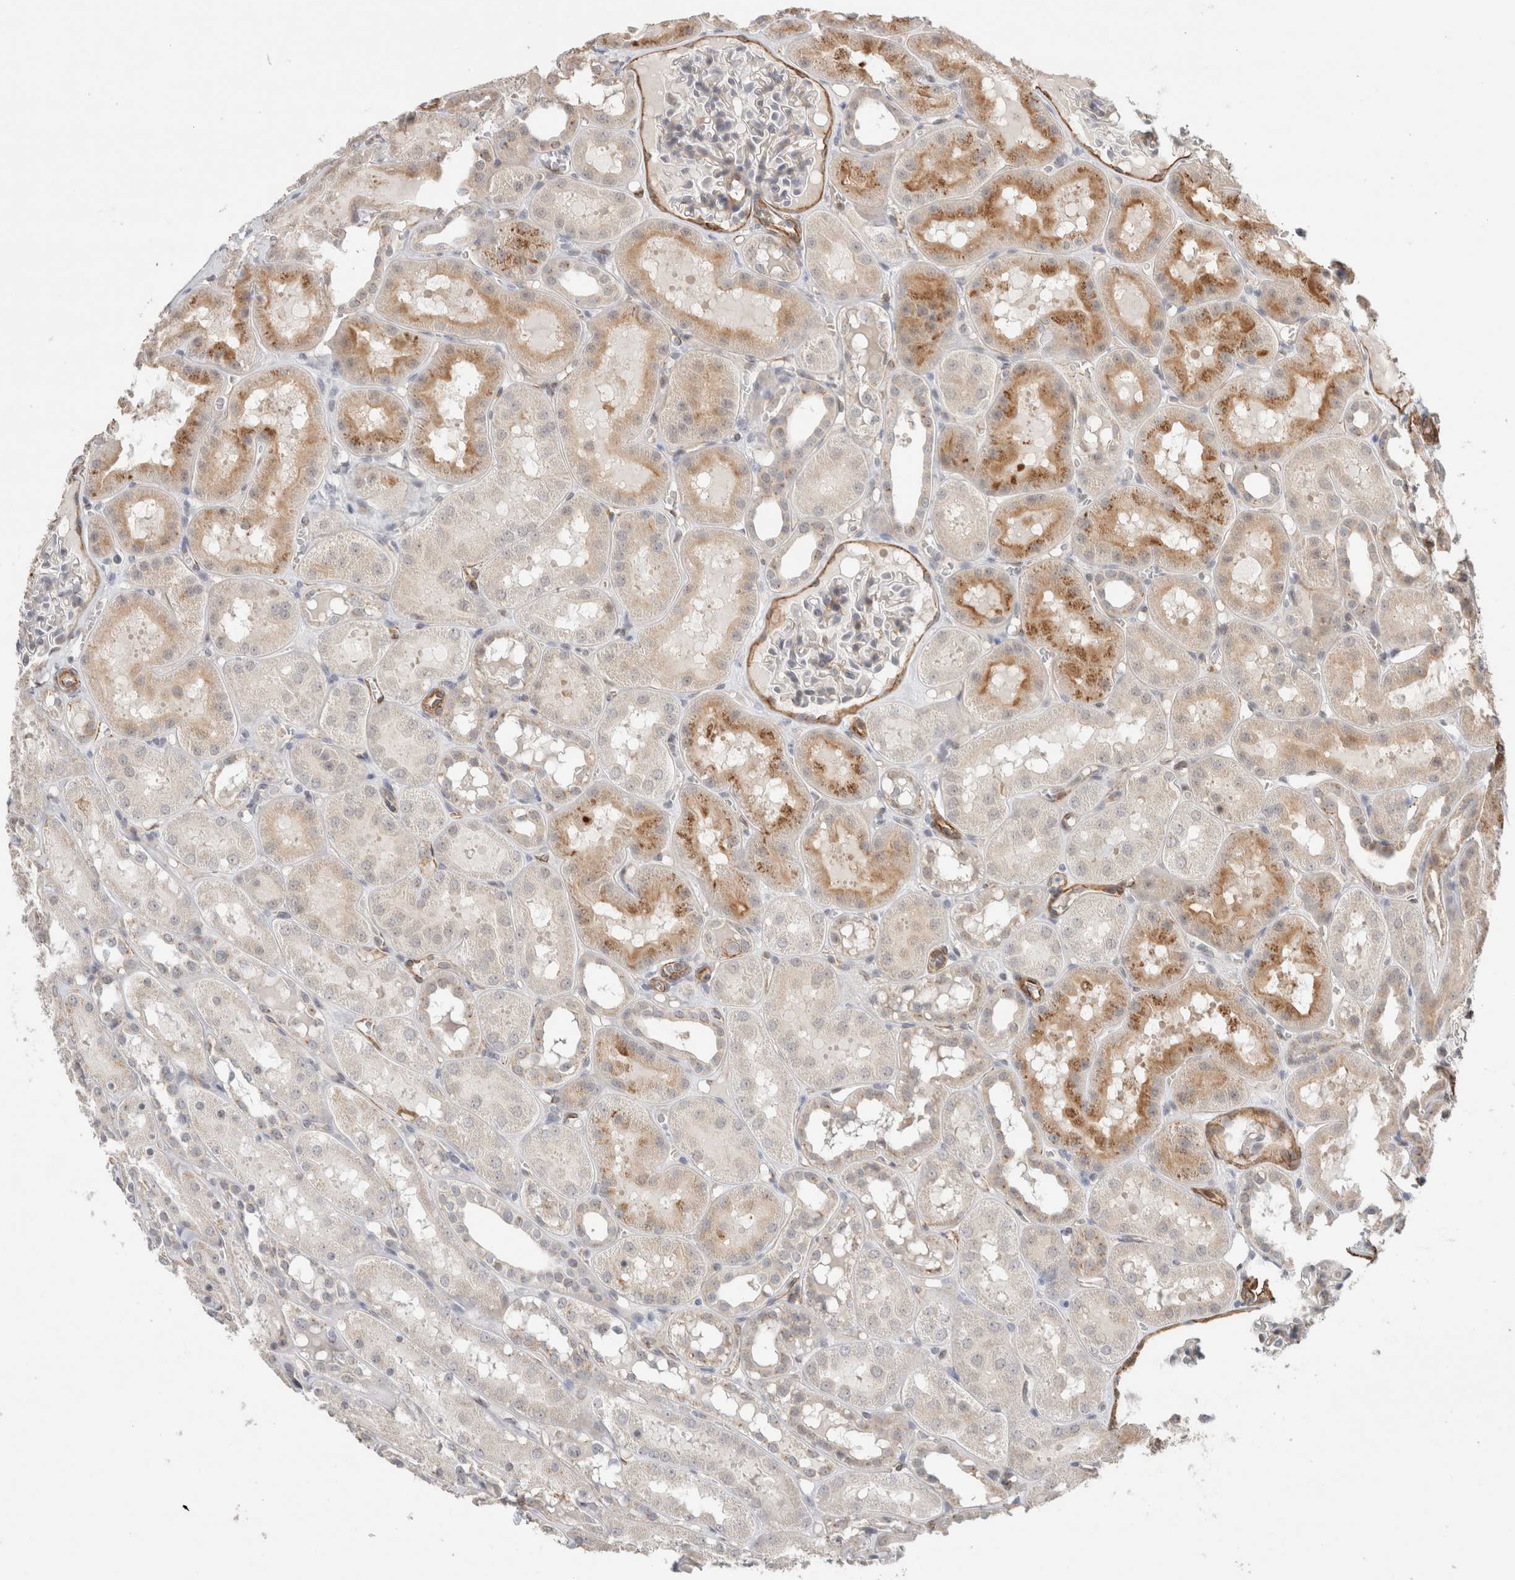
{"staining": {"intensity": "negative", "quantity": "none", "location": "none"}, "tissue": "kidney", "cell_type": "Cells in glomeruli", "image_type": "normal", "snomed": [{"axis": "morphology", "description": "Normal tissue, NOS"}, {"axis": "topography", "description": "Kidney"}, {"axis": "topography", "description": "Urinary bladder"}], "caption": "An image of kidney stained for a protein displays no brown staining in cells in glomeruli.", "gene": "CAAP1", "patient": {"sex": "male", "age": 16}}